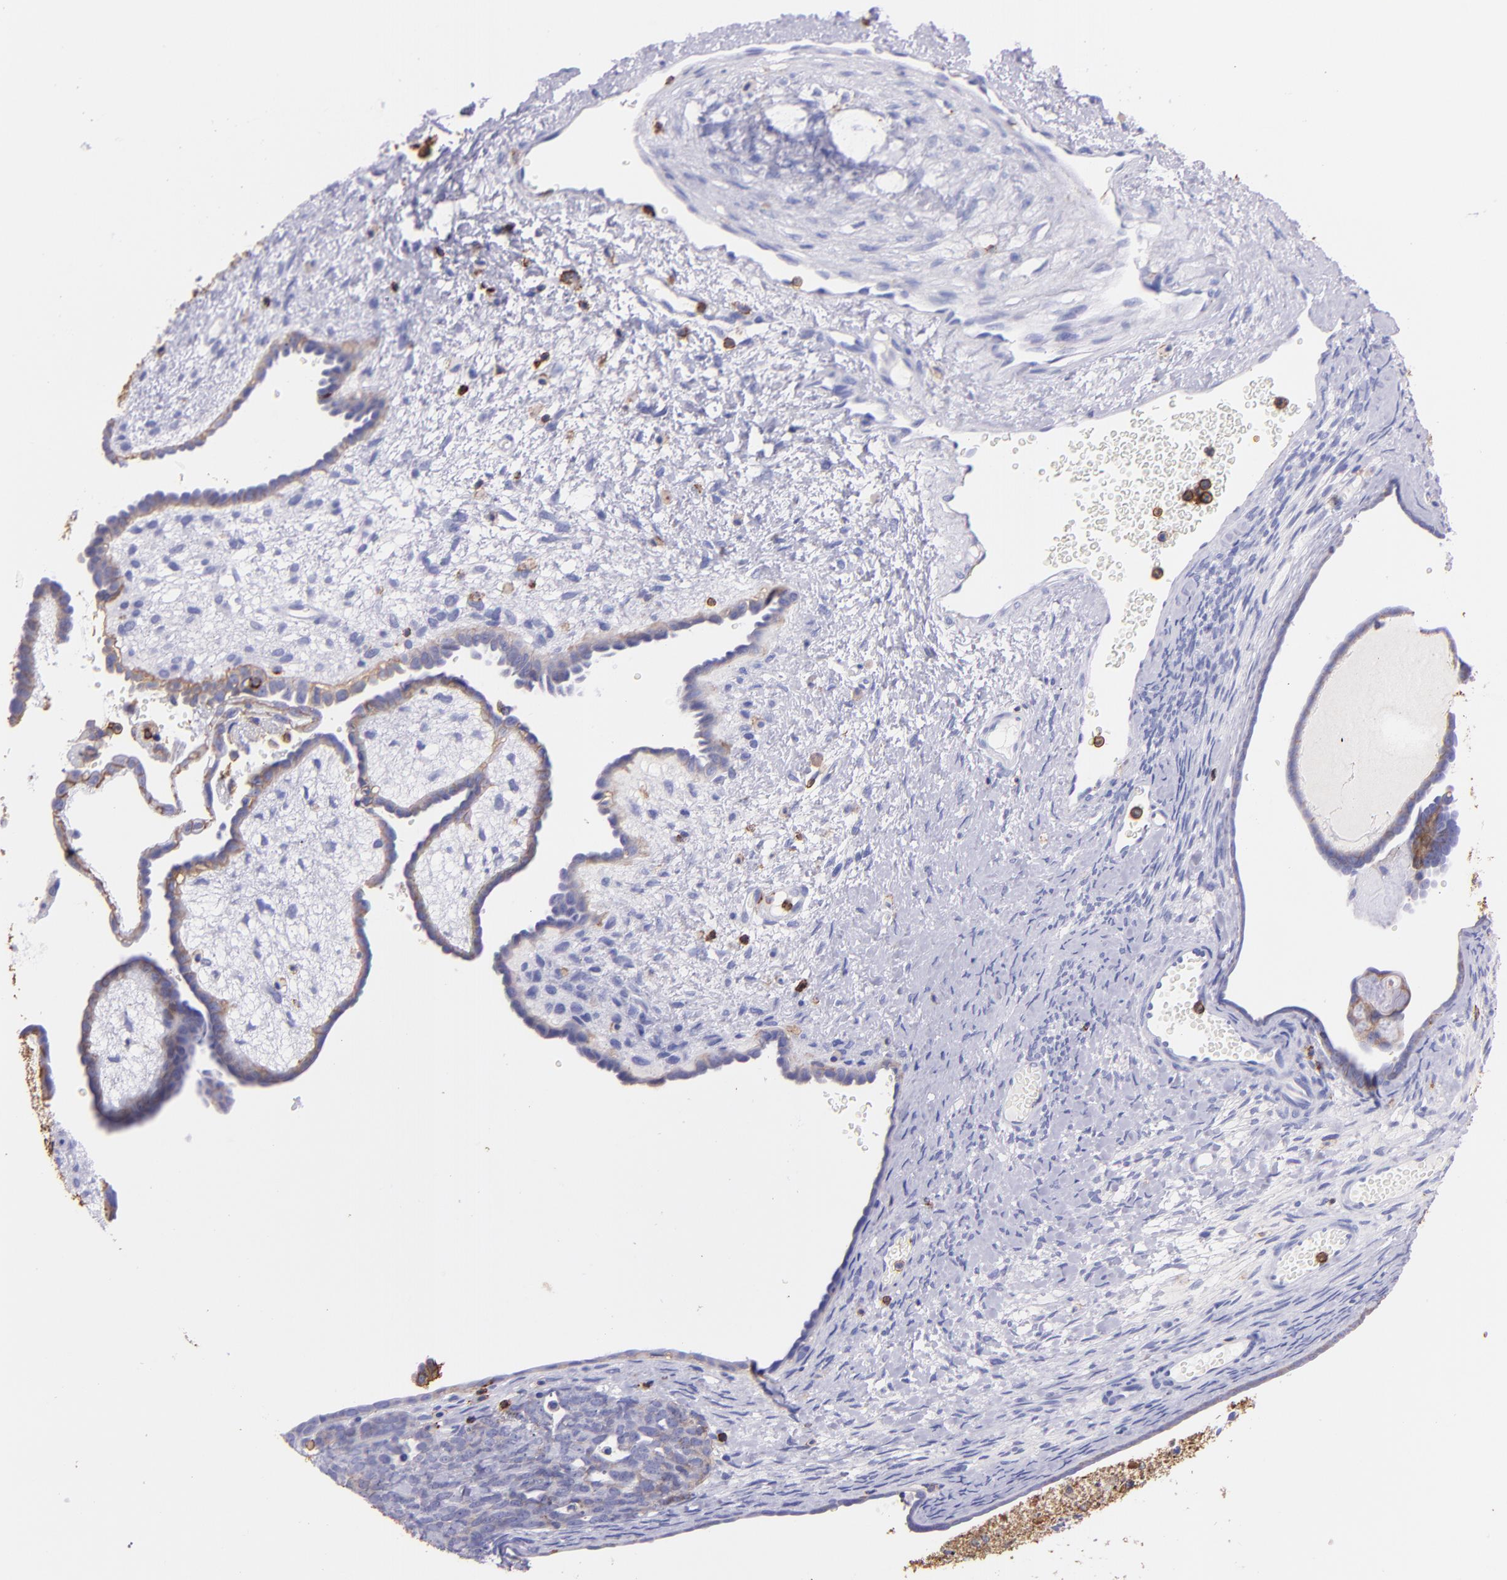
{"staining": {"intensity": "negative", "quantity": "none", "location": "none"}, "tissue": "endometrial cancer", "cell_type": "Tumor cells", "image_type": "cancer", "snomed": [{"axis": "morphology", "description": "Neoplasm, malignant, NOS"}, {"axis": "topography", "description": "Endometrium"}], "caption": "Immunohistochemical staining of endometrial cancer reveals no significant expression in tumor cells.", "gene": "SPN", "patient": {"sex": "female", "age": 74}}